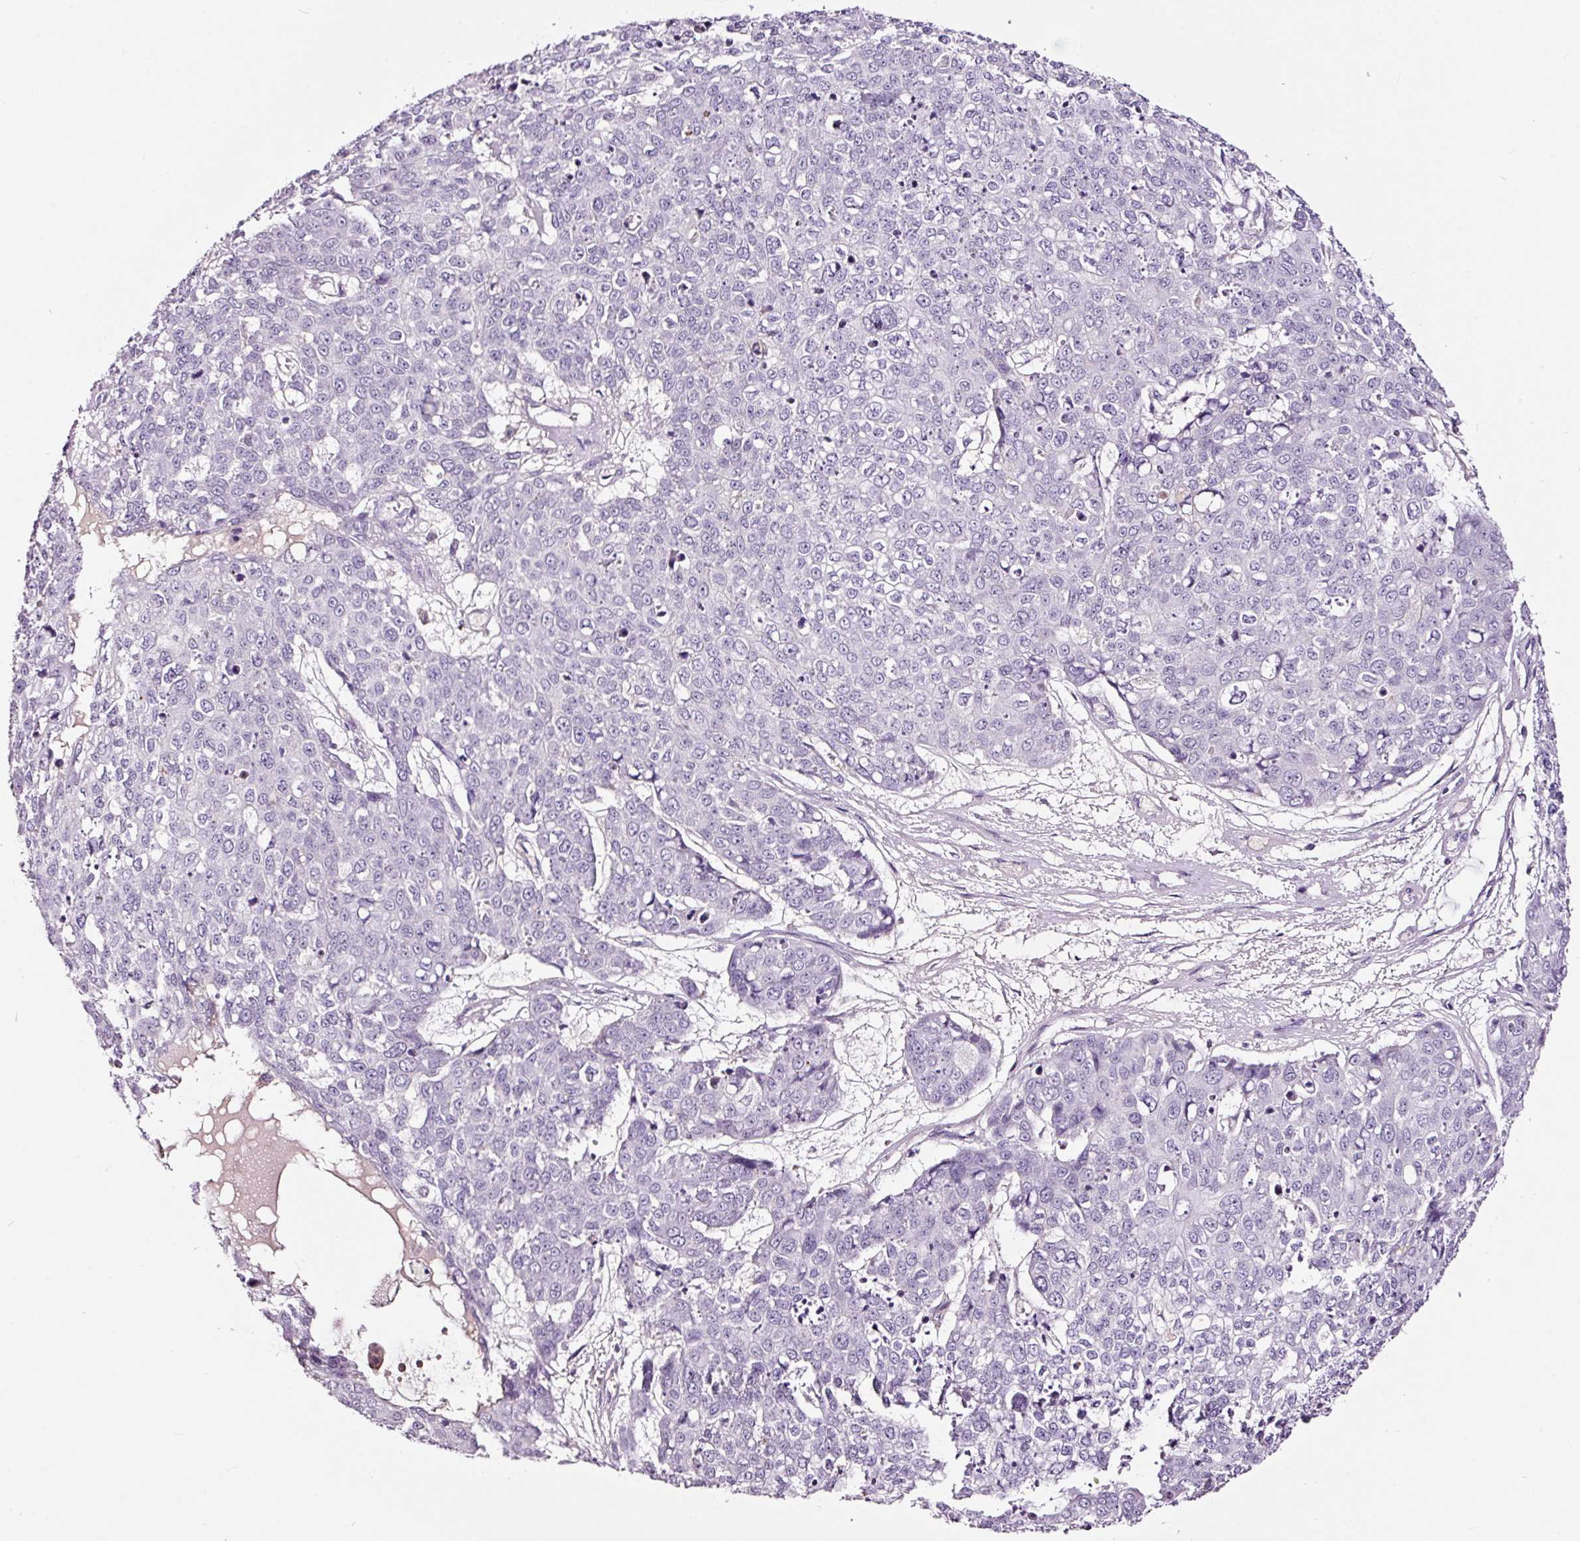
{"staining": {"intensity": "negative", "quantity": "none", "location": "none"}, "tissue": "skin cancer", "cell_type": "Tumor cells", "image_type": "cancer", "snomed": [{"axis": "morphology", "description": "Normal tissue, NOS"}, {"axis": "morphology", "description": "Squamous cell carcinoma, NOS"}, {"axis": "topography", "description": "Skin"}], "caption": "This is an immunohistochemistry image of skin cancer (squamous cell carcinoma). There is no expression in tumor cells.", "gene": "LAMP3", "patient": {"sex": "male", "age": 72}}